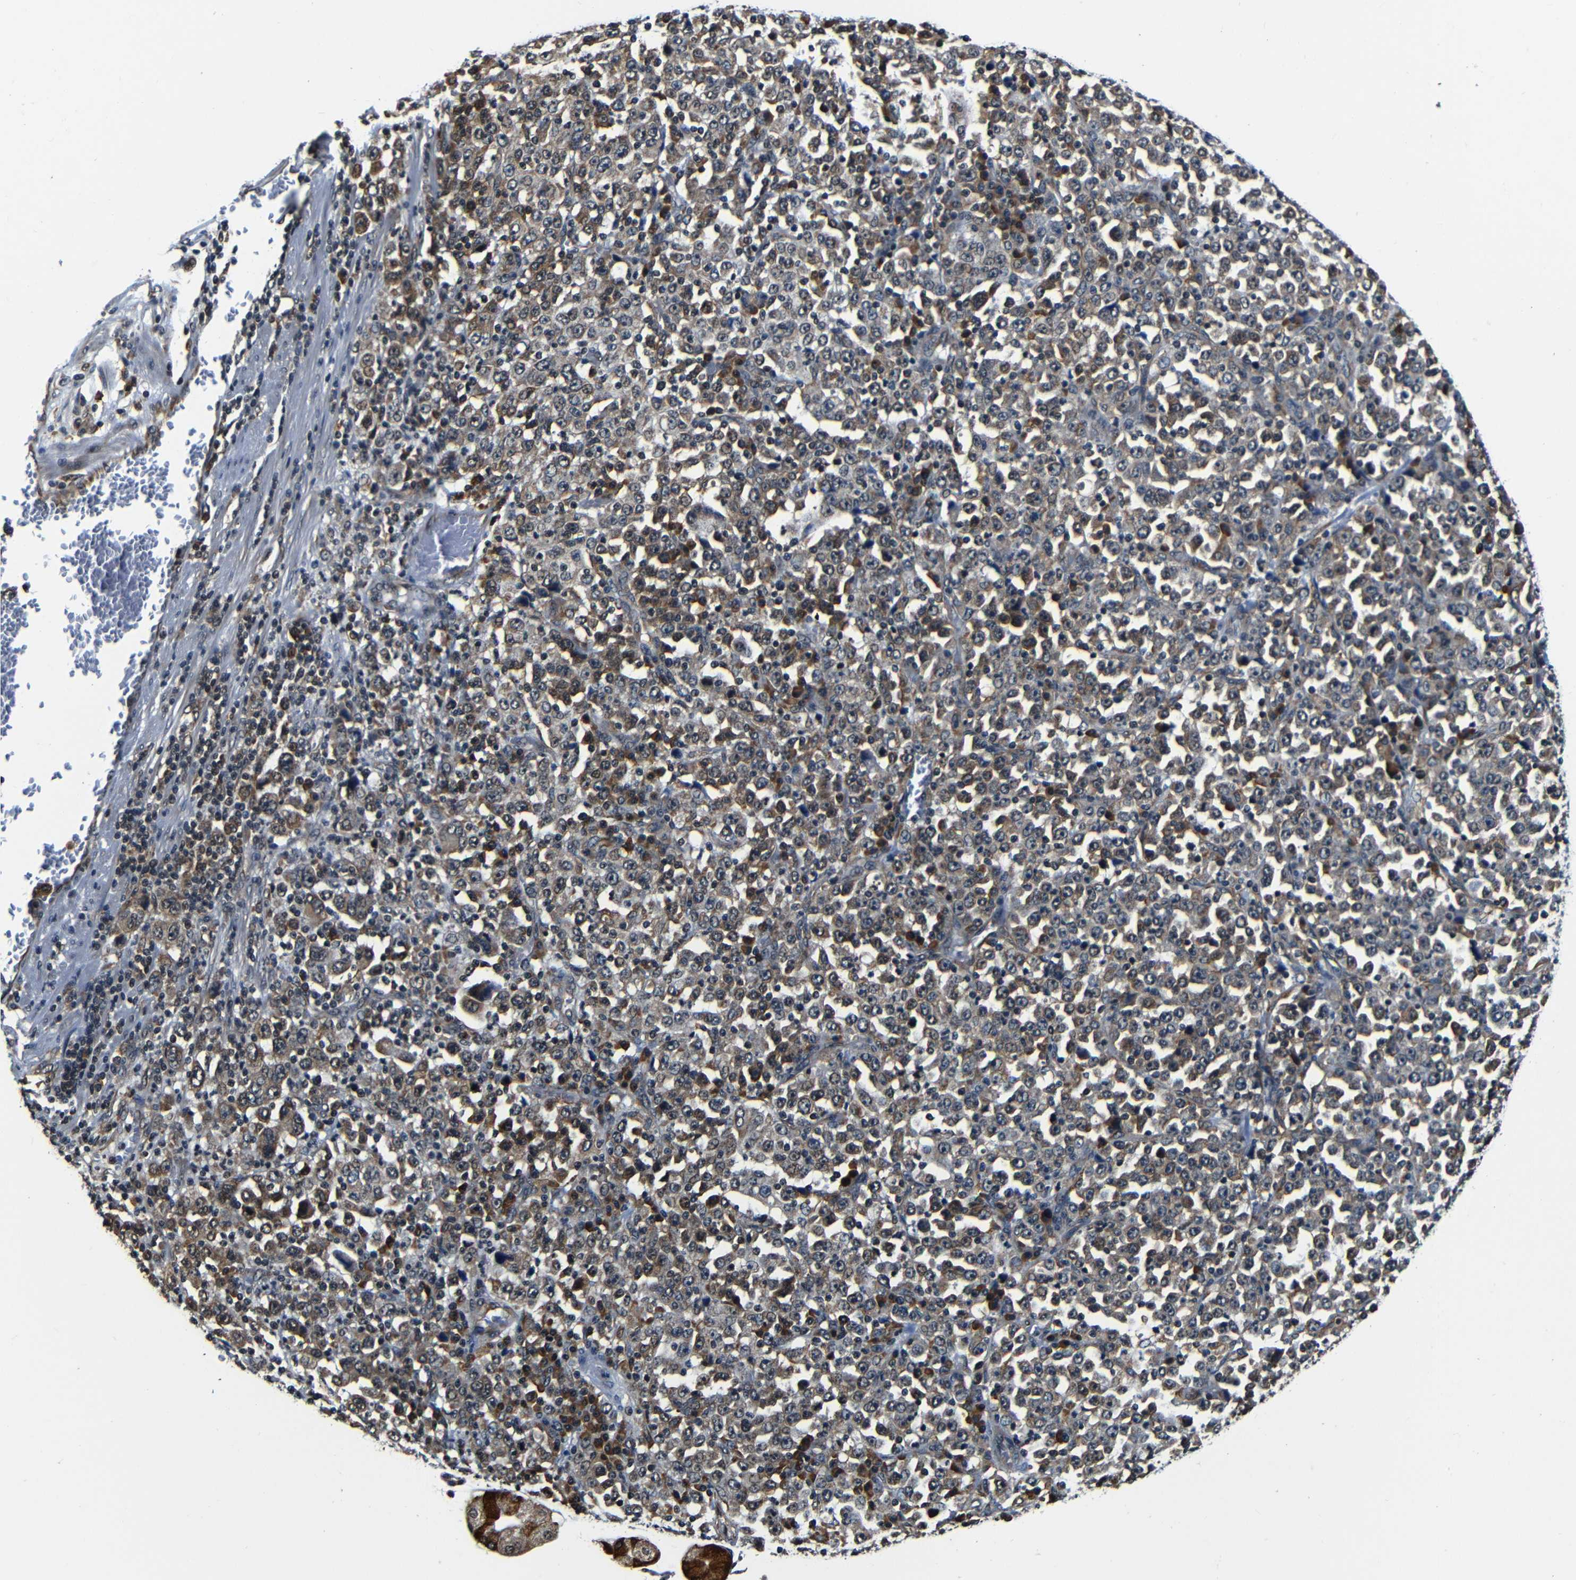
{"staining": {"intensity": "moderate", "quantity": "25%-75%", "location": "cytoplasmic/membranous"}, "tissue": "stomach cancer", "cell_type": "Tumor cells", "image_type": "cancer", "snomed": [{"axis": "morphology", "description": "Normal tissue, NOS"}, {"axis": "morphology", "description": "Adenocarcinoma, NOS"}, {"axis": "topography", "description": "Stomach, upper"}, {"axis": "topography", "description": "Stomach"}], "caption": "Immunohistochemistry (IHC) of stomach cancer (adenocarcinoma) reveals medium levels of moderate cytoplasmic/membranous positivity in approximately 25%-75% of tumor cells.", "gene": "NCBP3", "patient": {"sex": "male", "age": 59}}